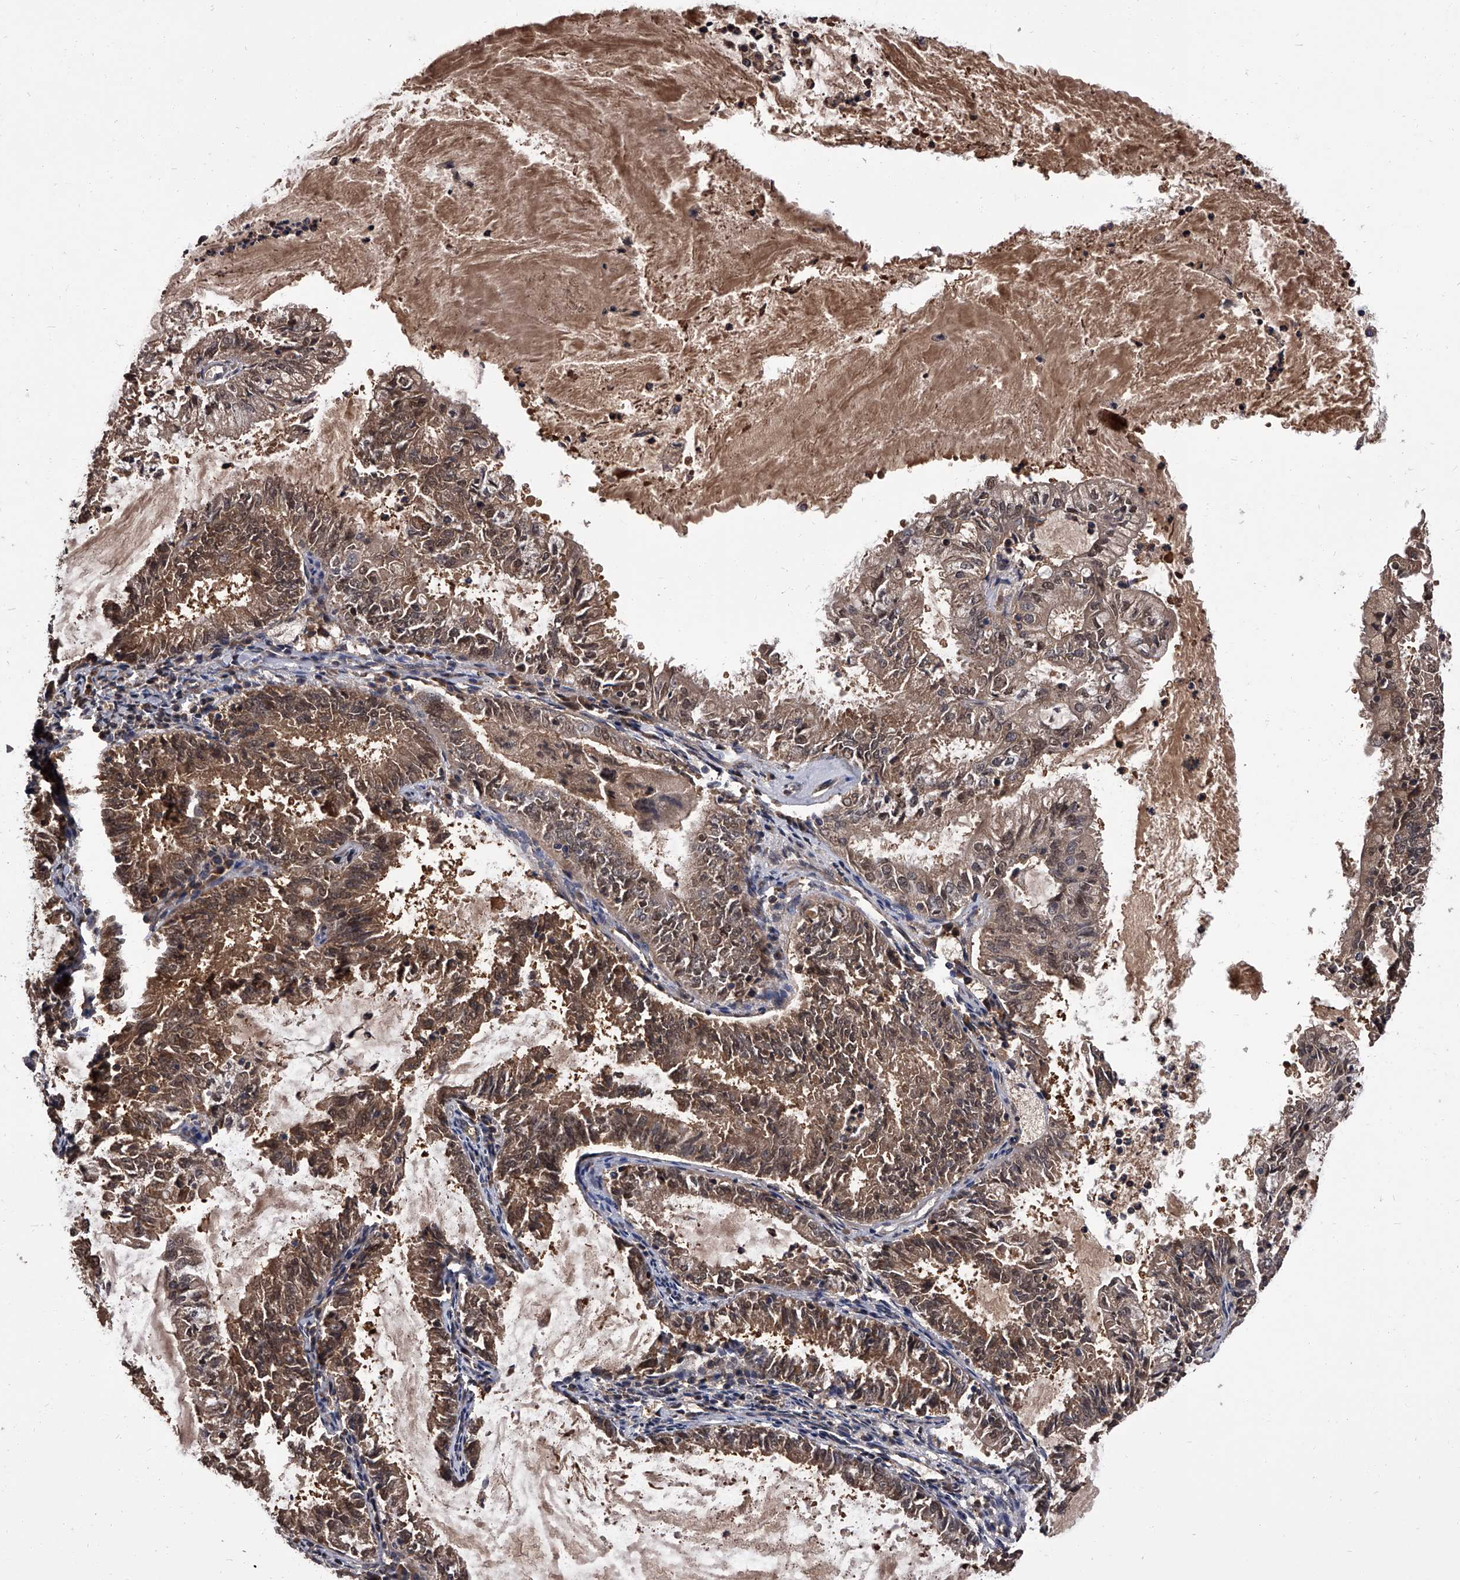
{"staining": {"intensity": "moderate", "quantity": "25%-75%", "location": "cytoplasmic/membranous"}, "tissue": "endometrial cancer", "cell_type": "Tumor cells", "image_type": "cancer", "snomed": [{"axis": "morphology", "description": "Adenocarcinoma, NOS"}, {"axis": "topography", "description": "Endometrium"}], "caption": "Immunohistochemistry histopathology image of neoplastic tissue: adenocarcinoma (endometrial) stained using immunohistochemistry reveals medium levels of moderate protein expression localized specifically in the cytoplasmic/membranous of tumor cells, appearing as a cytoplasmic/membranous brown color.", "gene": "SLC18B1", "patient": {"sex": "female", "age": 57}}